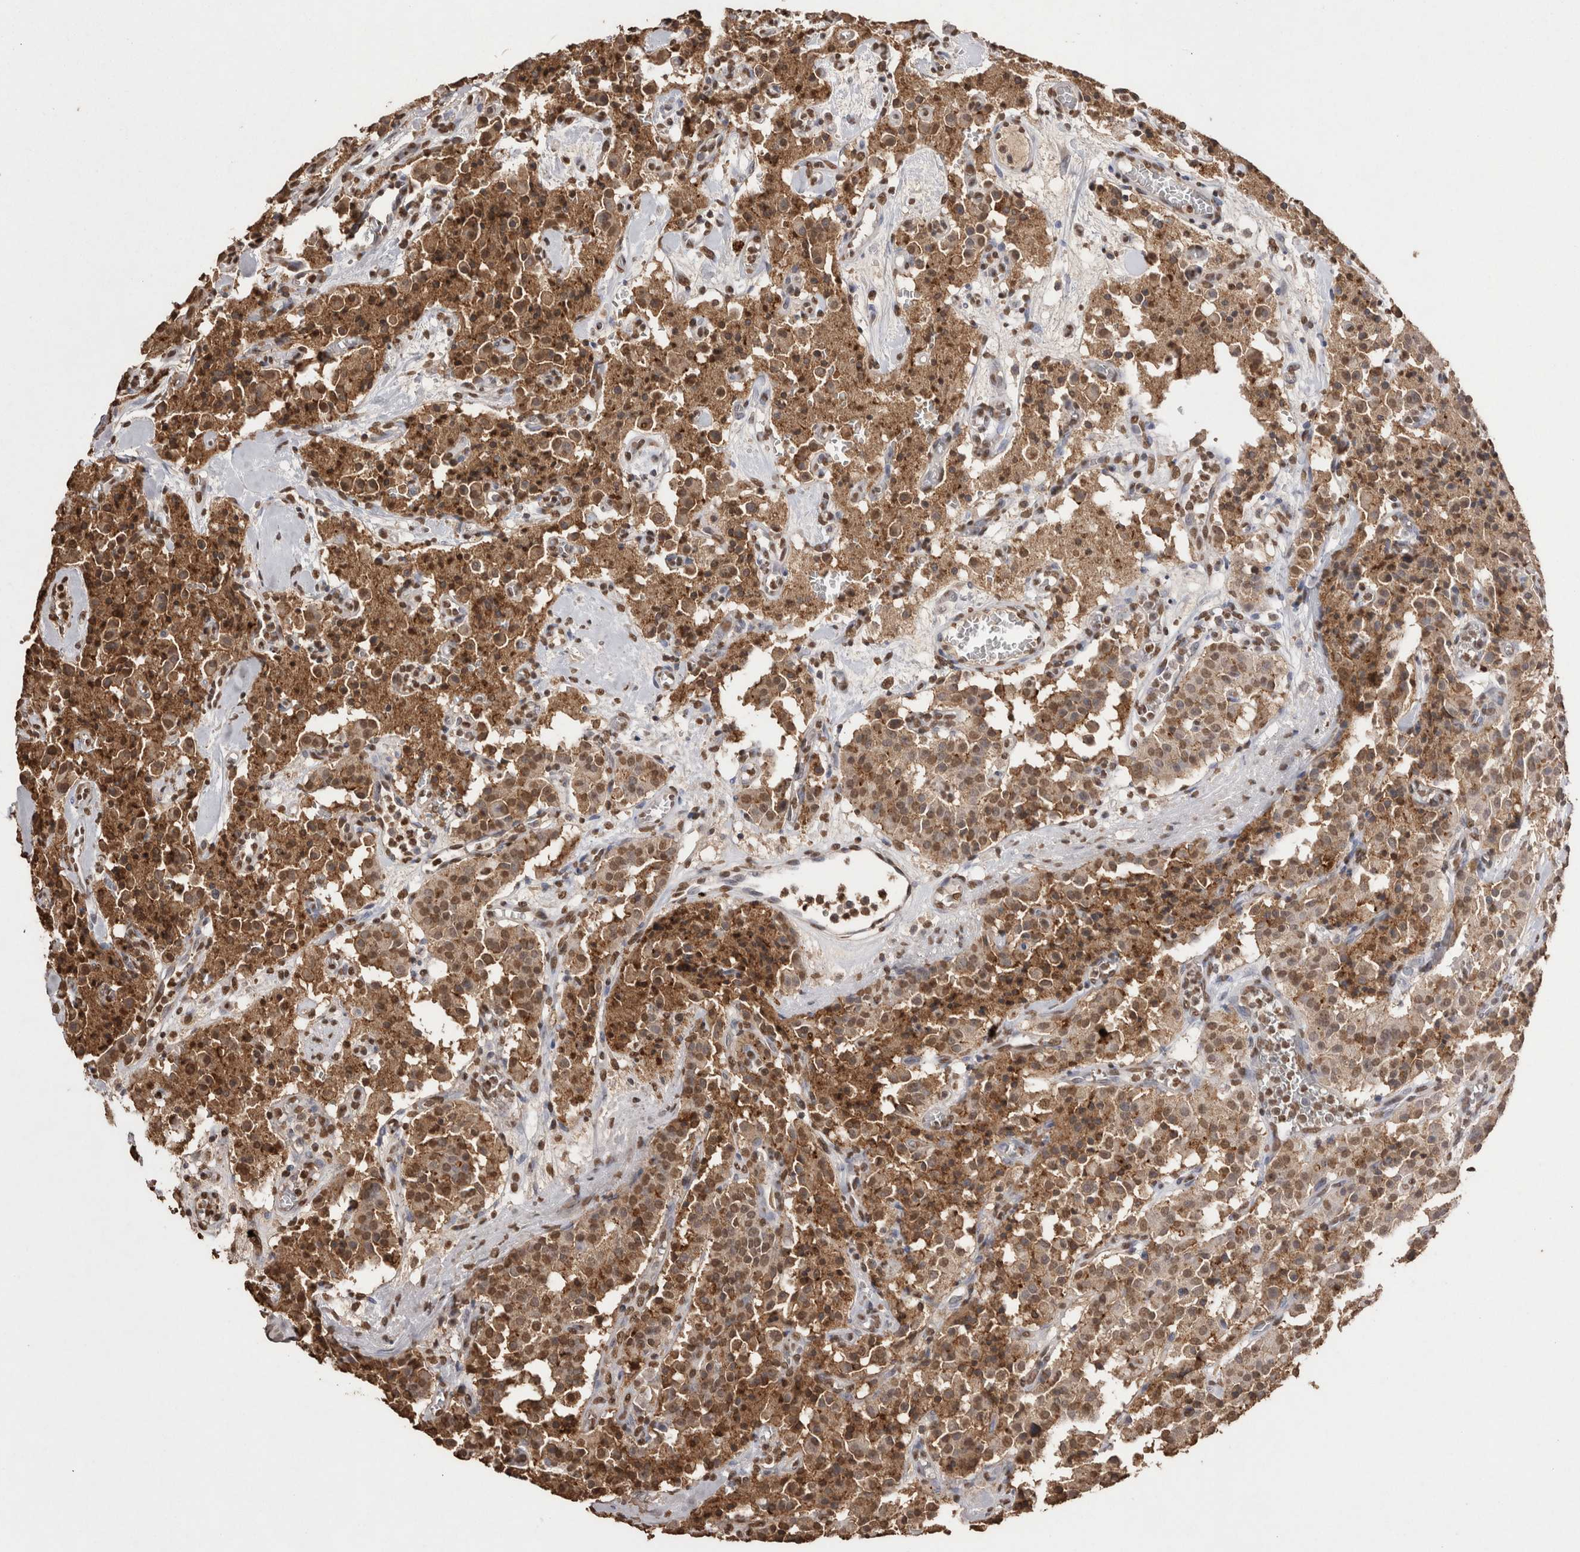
{"staining": {"intensity": "moderate", "quantity": ">75%", "location": "cytoplasmic/membranous,nuclear"}, "tissue": "carcinoid", "cell_type": "Tumor cells", "image_type": "cancer", "snomed": [{"axis": "morphology", "description": "Carcinoid, malignant, NOS"}, {"axis": "topography", "description": "Lung"}], "caption": "Immunohistochemical staining of carcinoid exhibits medium levels of moderate cytoplasmic/membranous and nuclear protein expression in approximately >75% of tumor cells.", "gene": "POU5F1", "patient": {"sex": "male", "age": 30}}